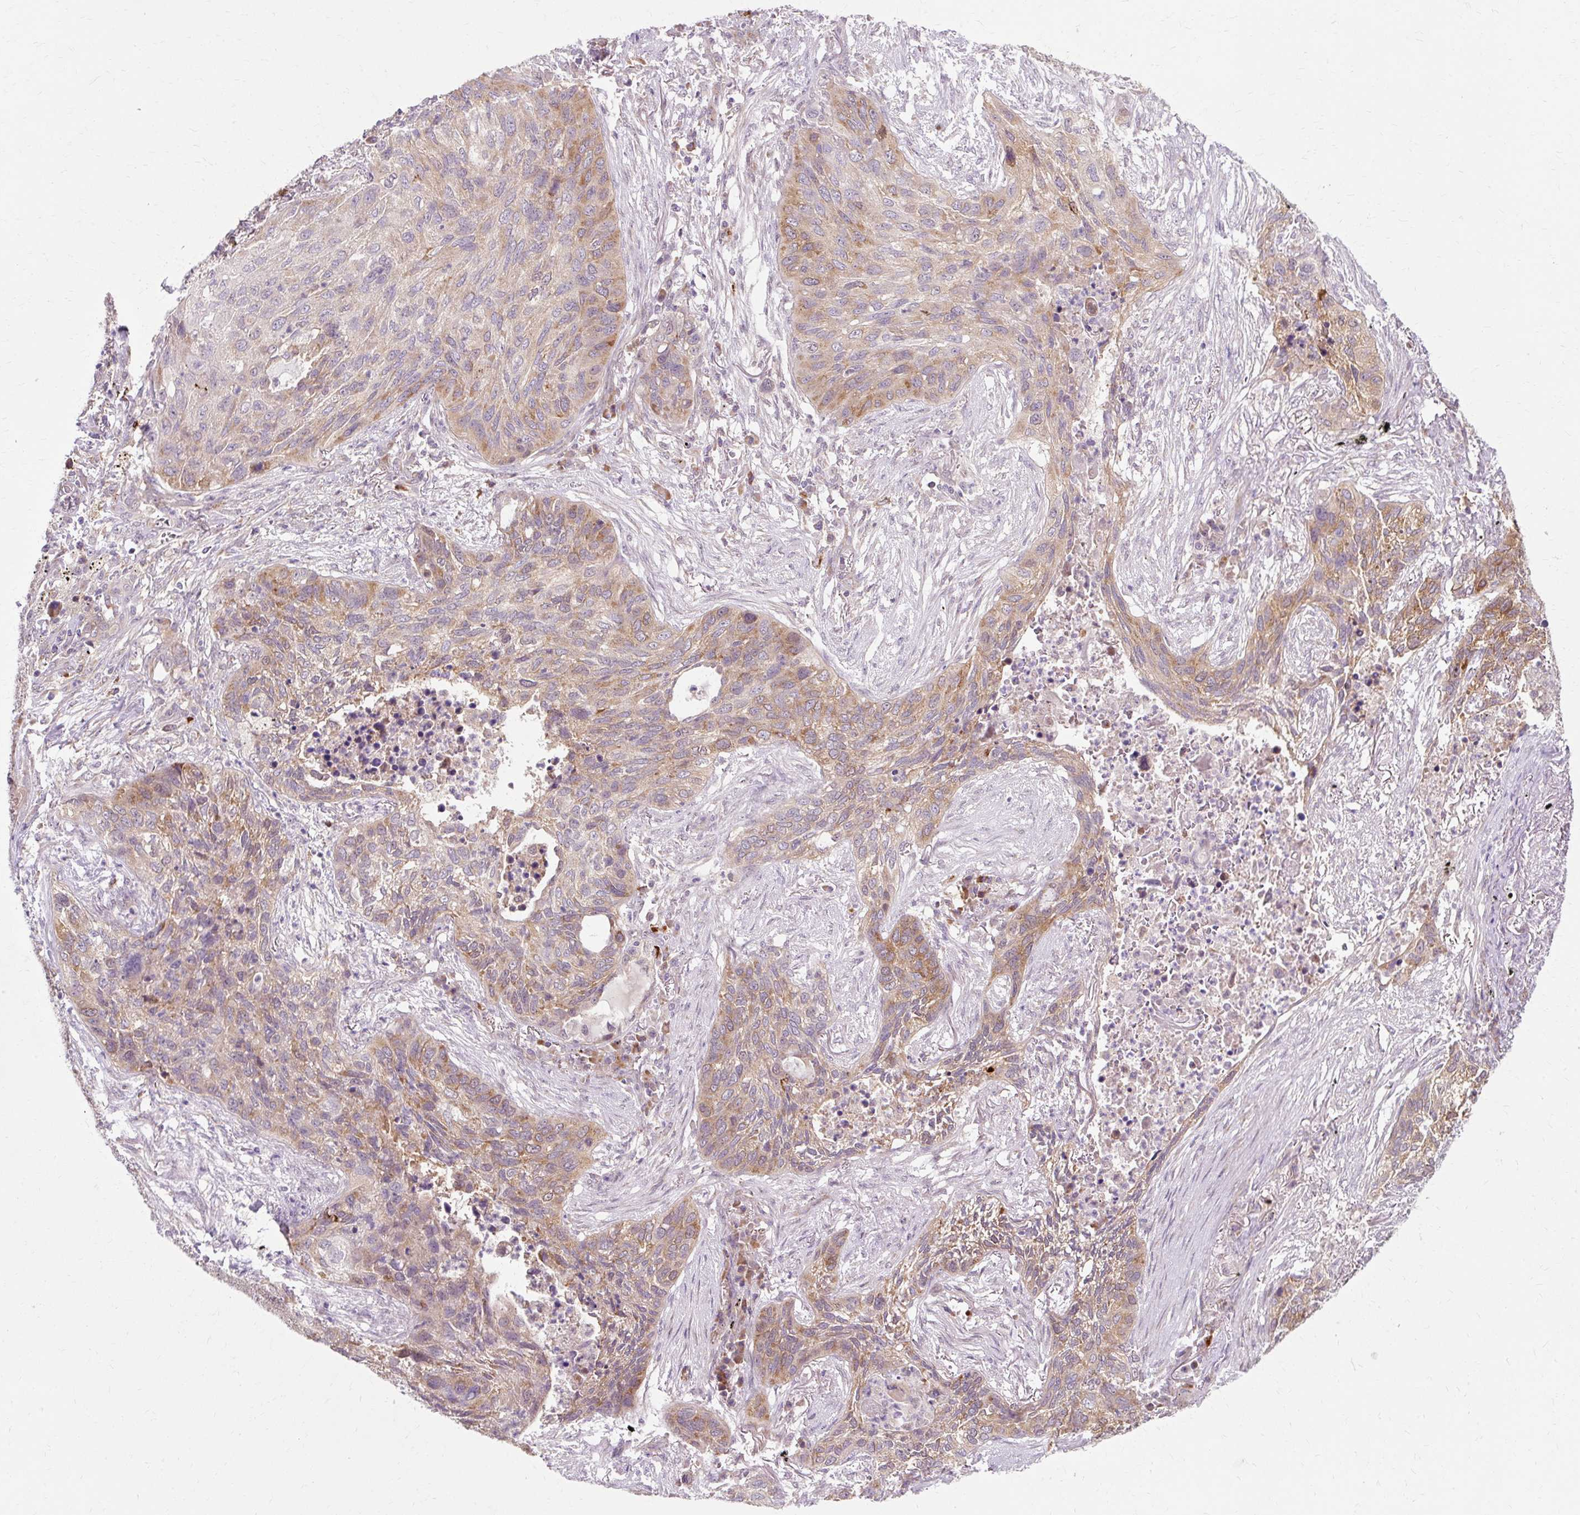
{"staining": {"intensity": "moderate", "quantity": ">75%", "location": "cytoplasmic/membranous"}, "tissue": "lung cancer", "cell_type": "Tumor cells", "image_type": "cancer", "snomed": [{"axis": "morphology", "description": "Squamous cell carcinoma, NOS"}, {"axis": "topography", "description": "Lung"}], "caption": "Brown immunohistochemical staining in human squamous cell carcinoma (lung) displays moderate cytoplasmic/membranous positivity in about >75% of tumor cells.", "gene": "GEMIN2", "patient": {"sex": "female", "age": 63}}